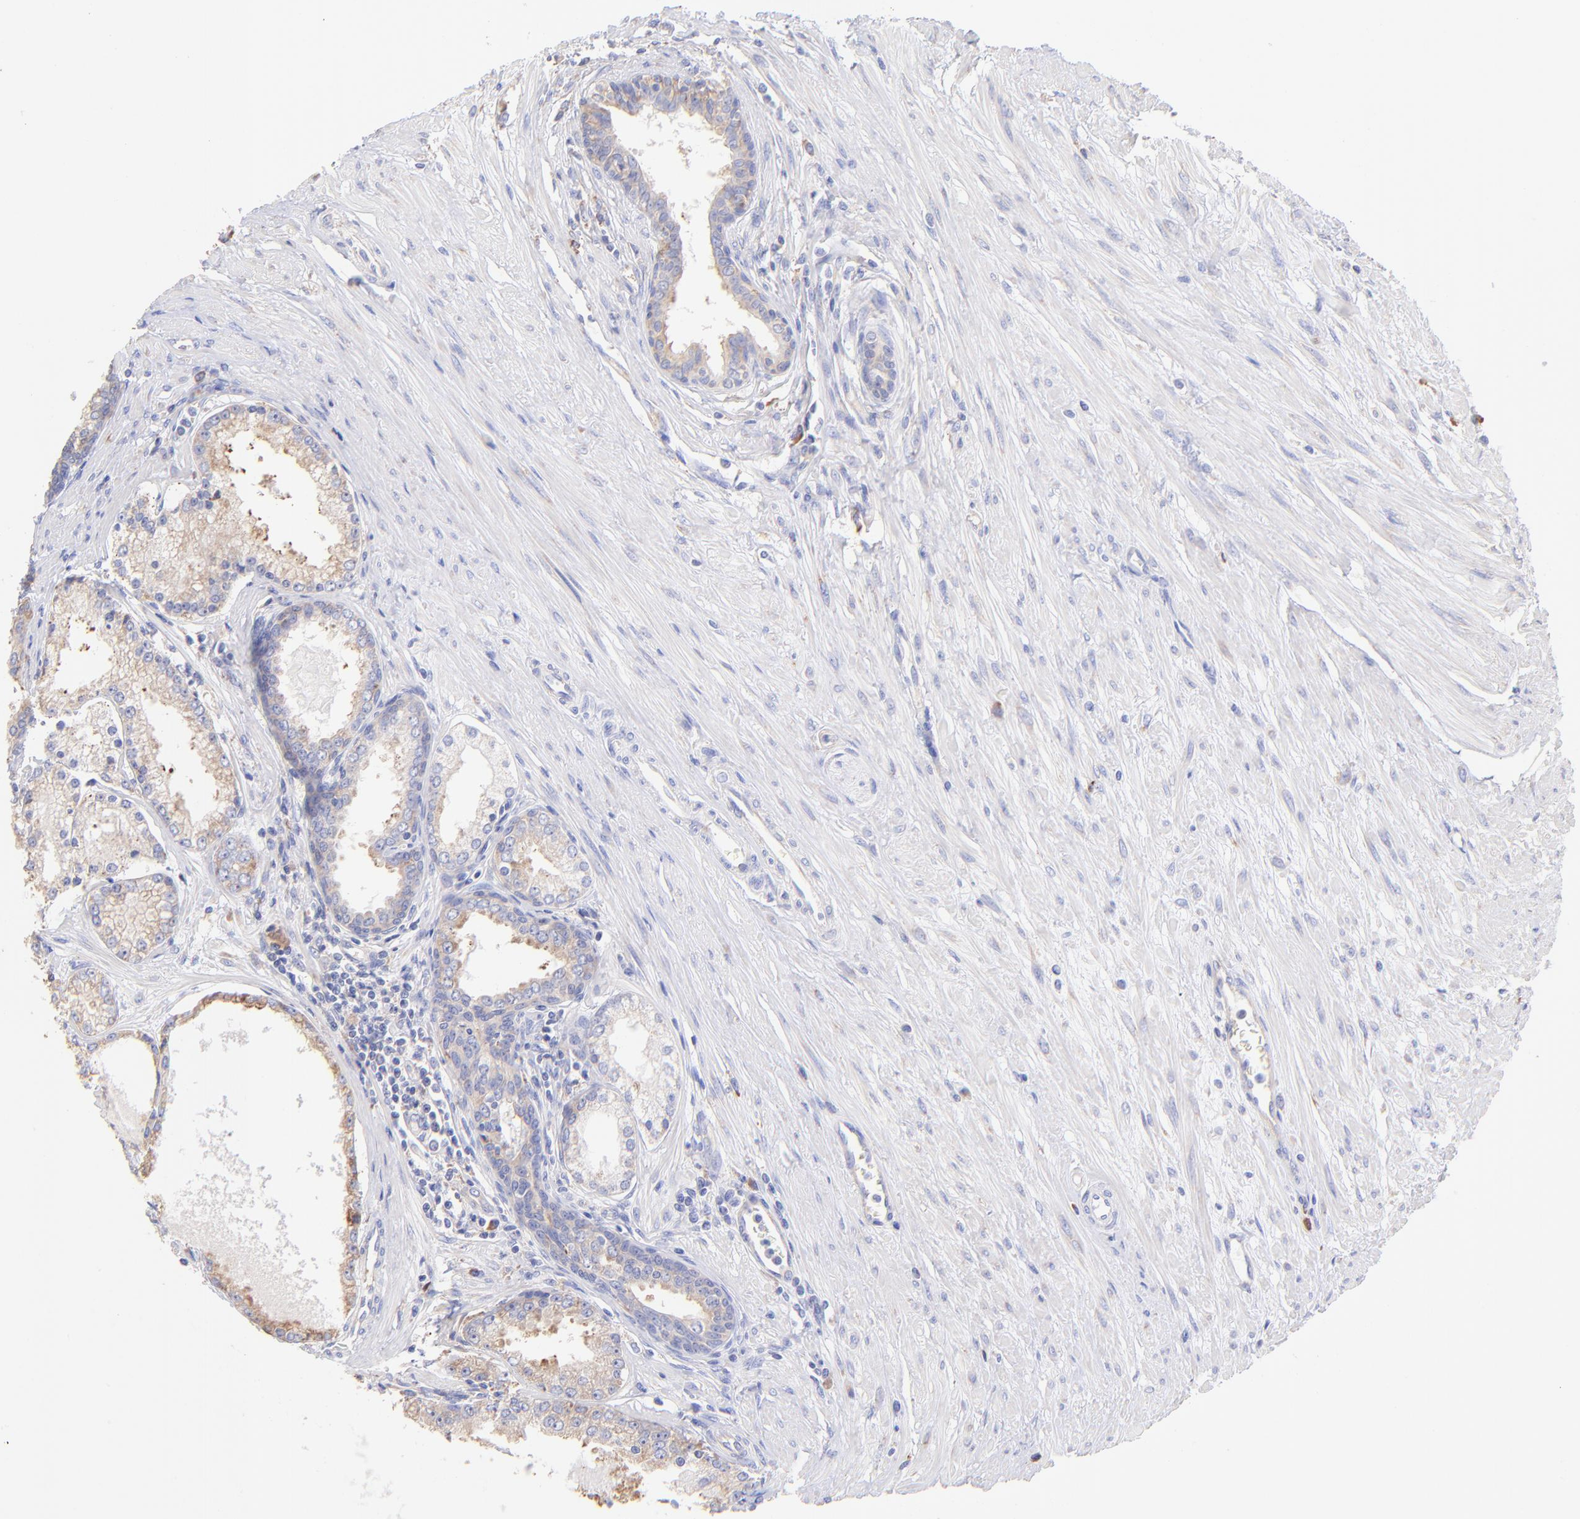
{"staining": {"intensity": "moderate", "quantity": "25%-75%", "location": "cytoplasmic/membranous"}, "tissue": "prostate cancer", "cell_type": "Tumor cells", "image_type": "cancer", "snomed": [{"axis": "morphology", "description": "Adenocarcinoma, Medium grade"}, {"axis": "topography", "description": "Prostate"}], "caption": "Protein expression analysis of human prostate cancer (adenocarcinoma (medium-grade)) reveals moderate cytoplasmic/membranous staining in about 25%-75% of tumor cells.", "gene": "RPL30", "patient": {"sex": "male", "age": 72}}